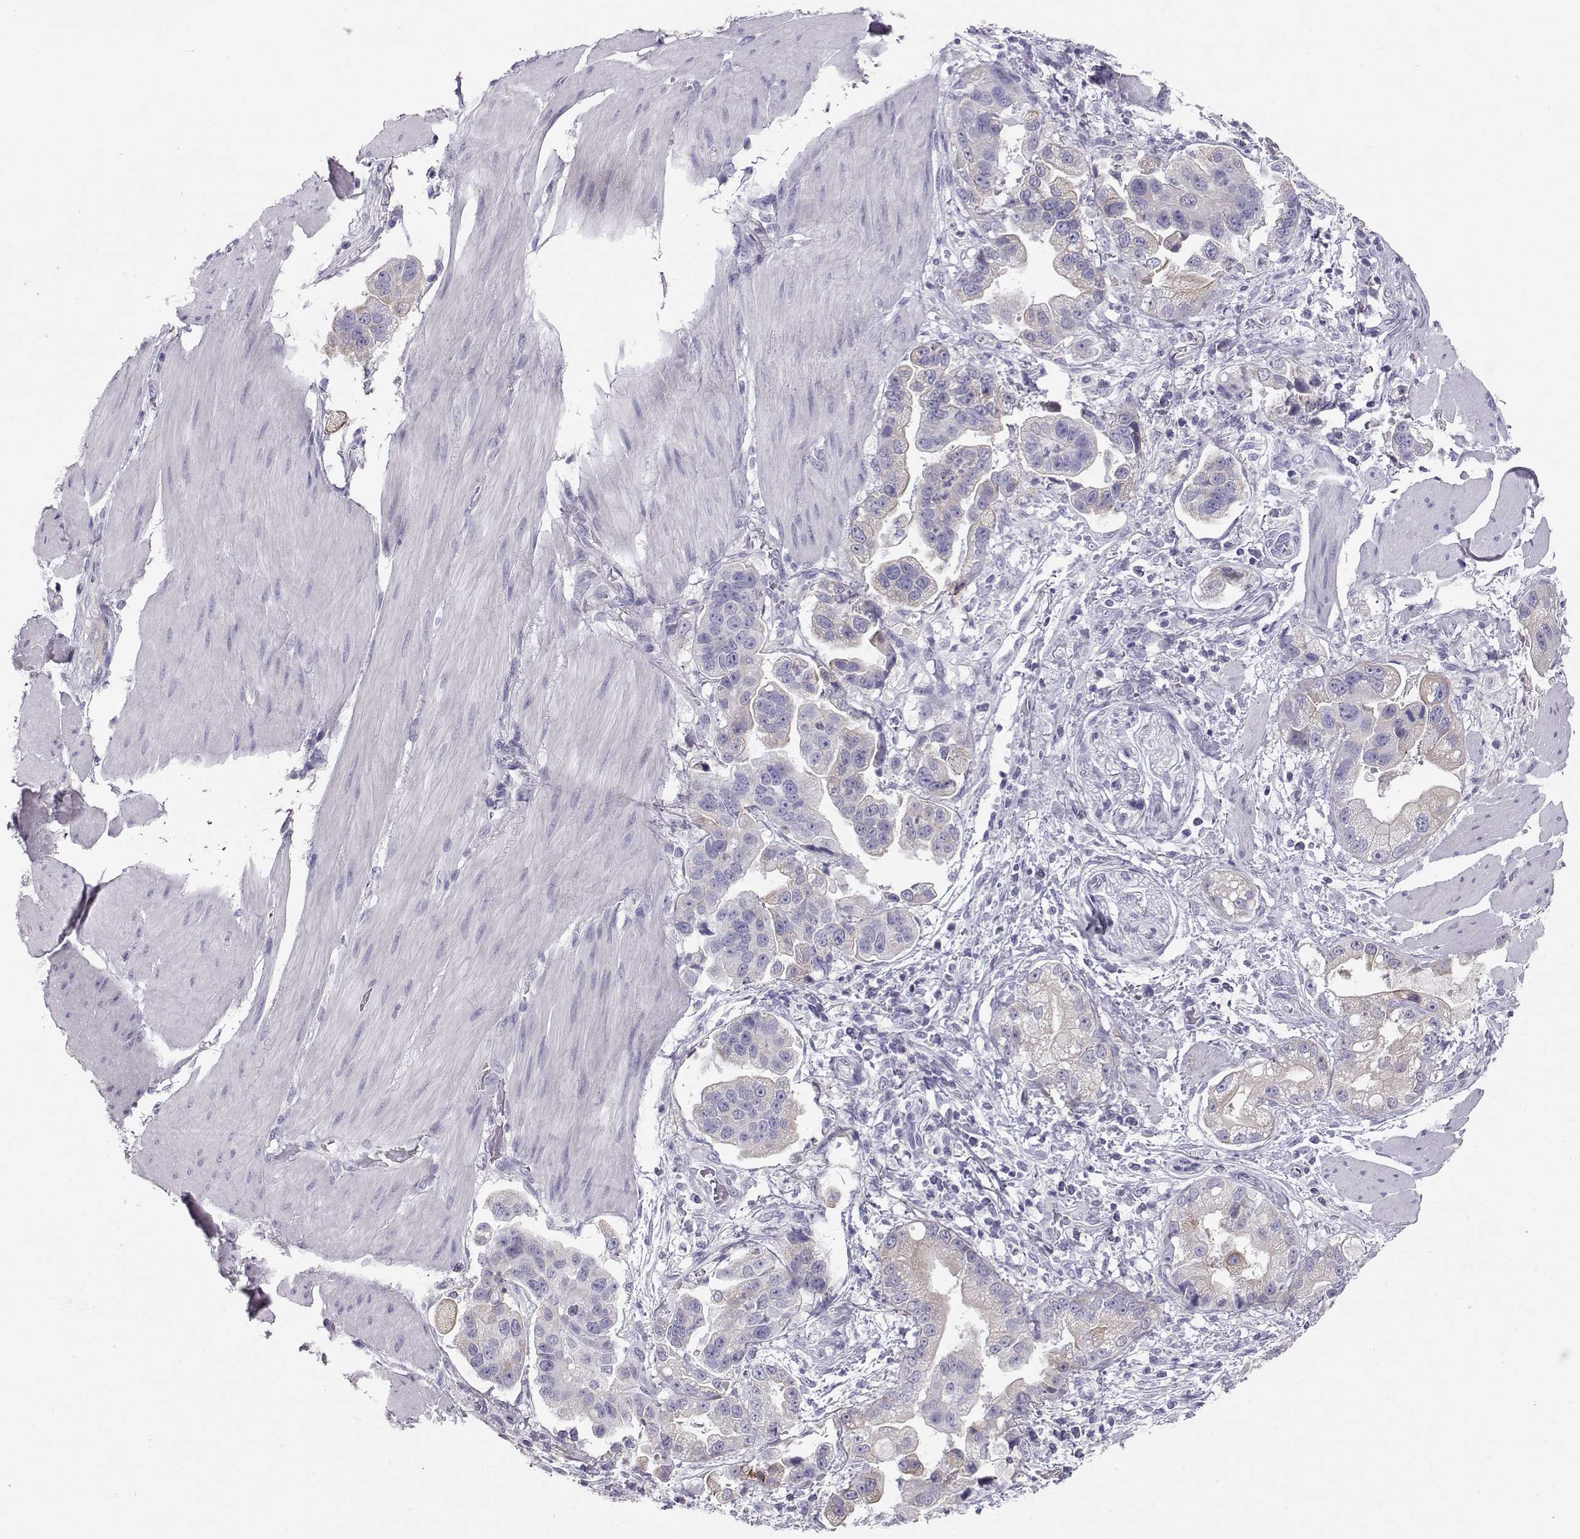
{"staining": {"intensity": "negative", "quantity": "none", "location": "none"}, "tissue": "stomach cancer", "cell_type": "Tumor cells", "image_type": "cancer", "snomed": [{"axis": "morphology", "description": "Adenocarcinoma, NOS"}, {"axis": "topography", "description": "Stomach"}], "caption": "IHC of human stomach adenocarcinoma demonstrates no expression in tumor cells. (Stains: DAB IHC with hematoxylin counter stain, Microscopy: brightfield microscopy at high magnification).", "gene": "GPR26", "patient": {"sex": "male", "age": 59}}